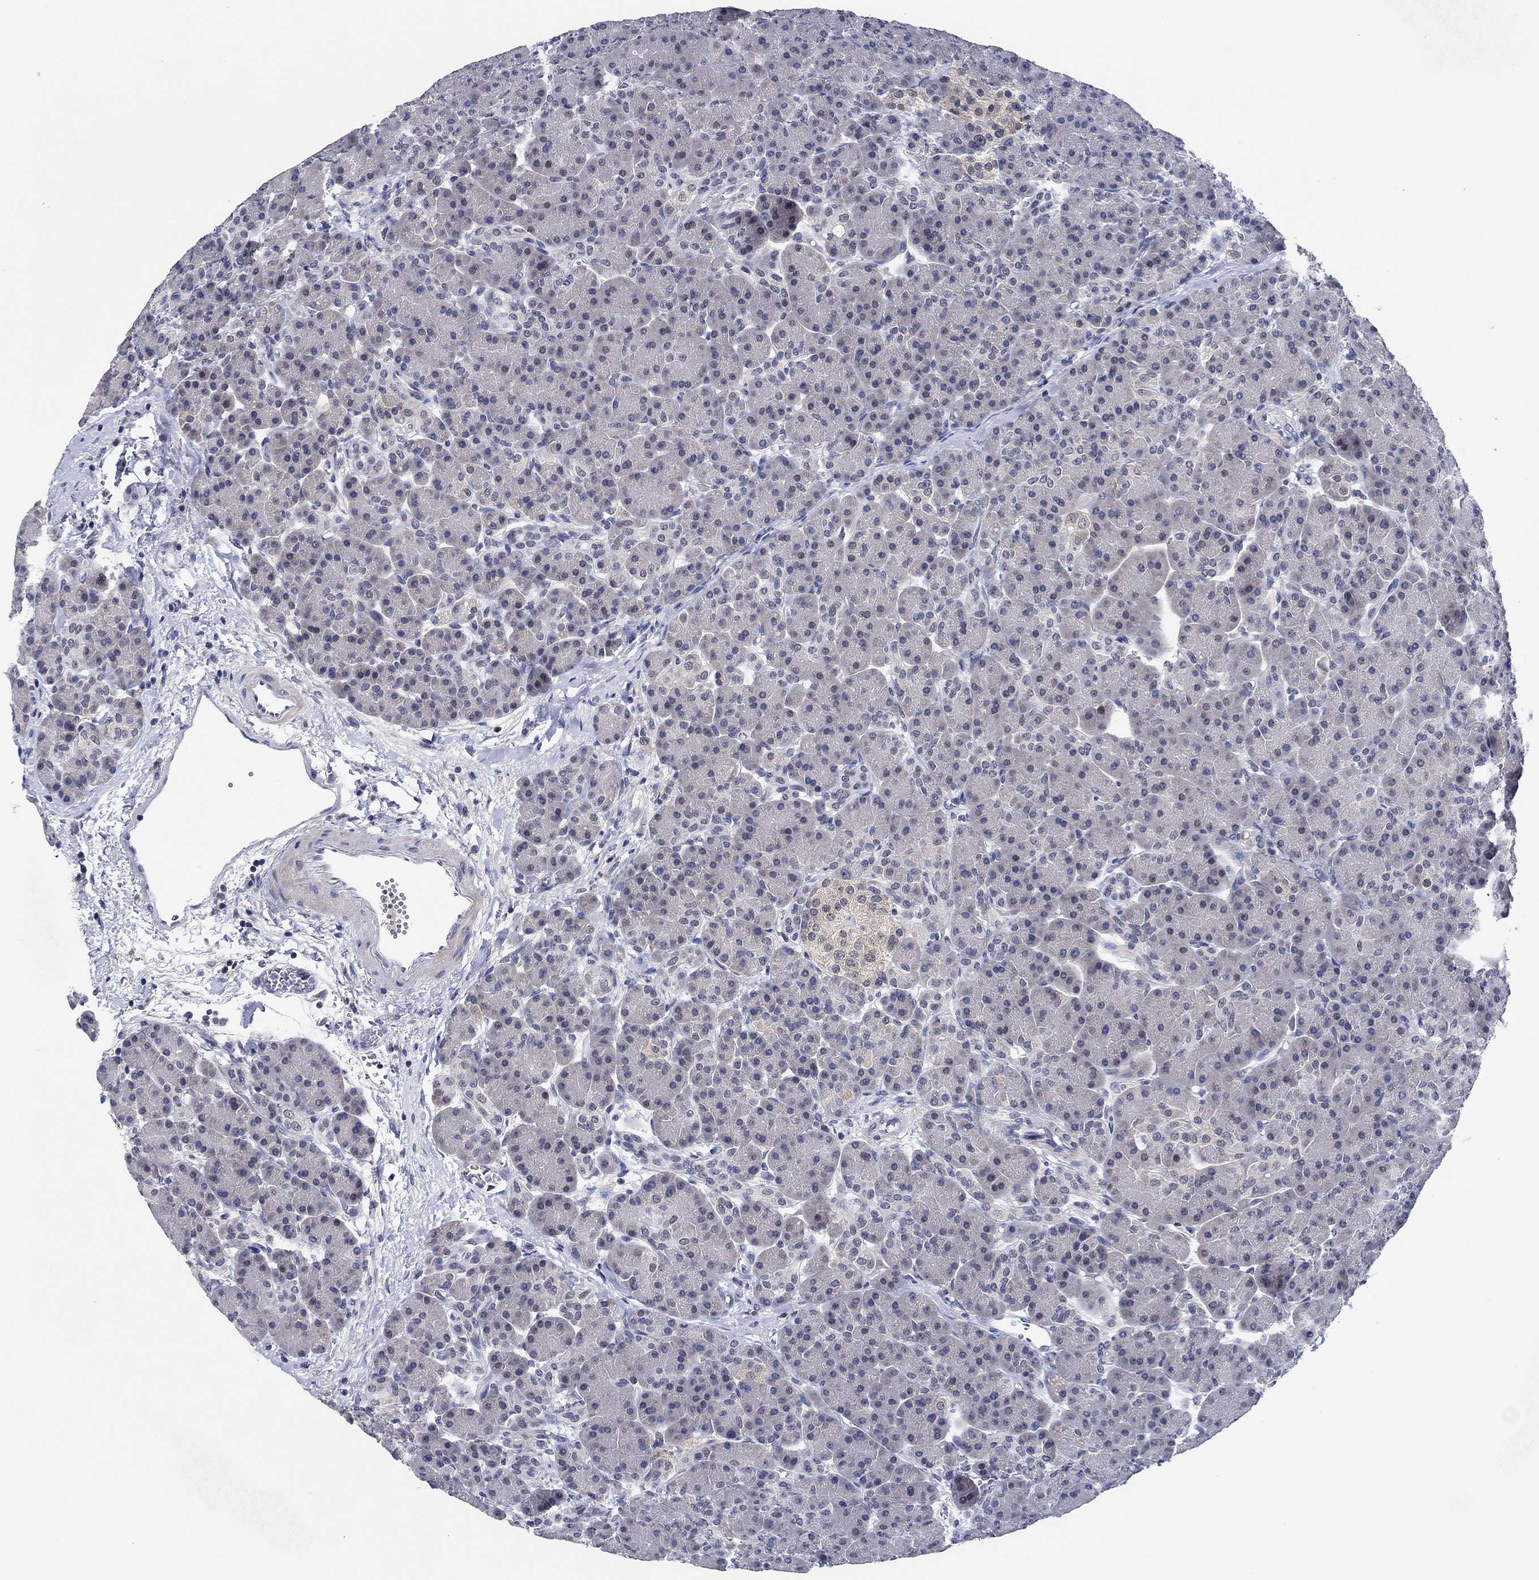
{"staining": {"intensity": "negative", "quantity": "none", "location": "none"}, "tissue": "pancreas", "cell_type": "Exocrine glandular cells", "image_type": "normal", "snomed": [{"axis": "morphology", "description": "Normal tissue, NOS"}, {"axis": "topography", "description": "Pancreas"}], "caption": "High power microscopy histopathology image of an IHC image of benign pancreas, revealing no significant expression in exocrine glandular cells. (DAB immunohistochemistry (IHC) visualized using brightfield microscopy, high magnification).", "gene": "PRRT3", "patient": {"sex": "female", "age": 63}}